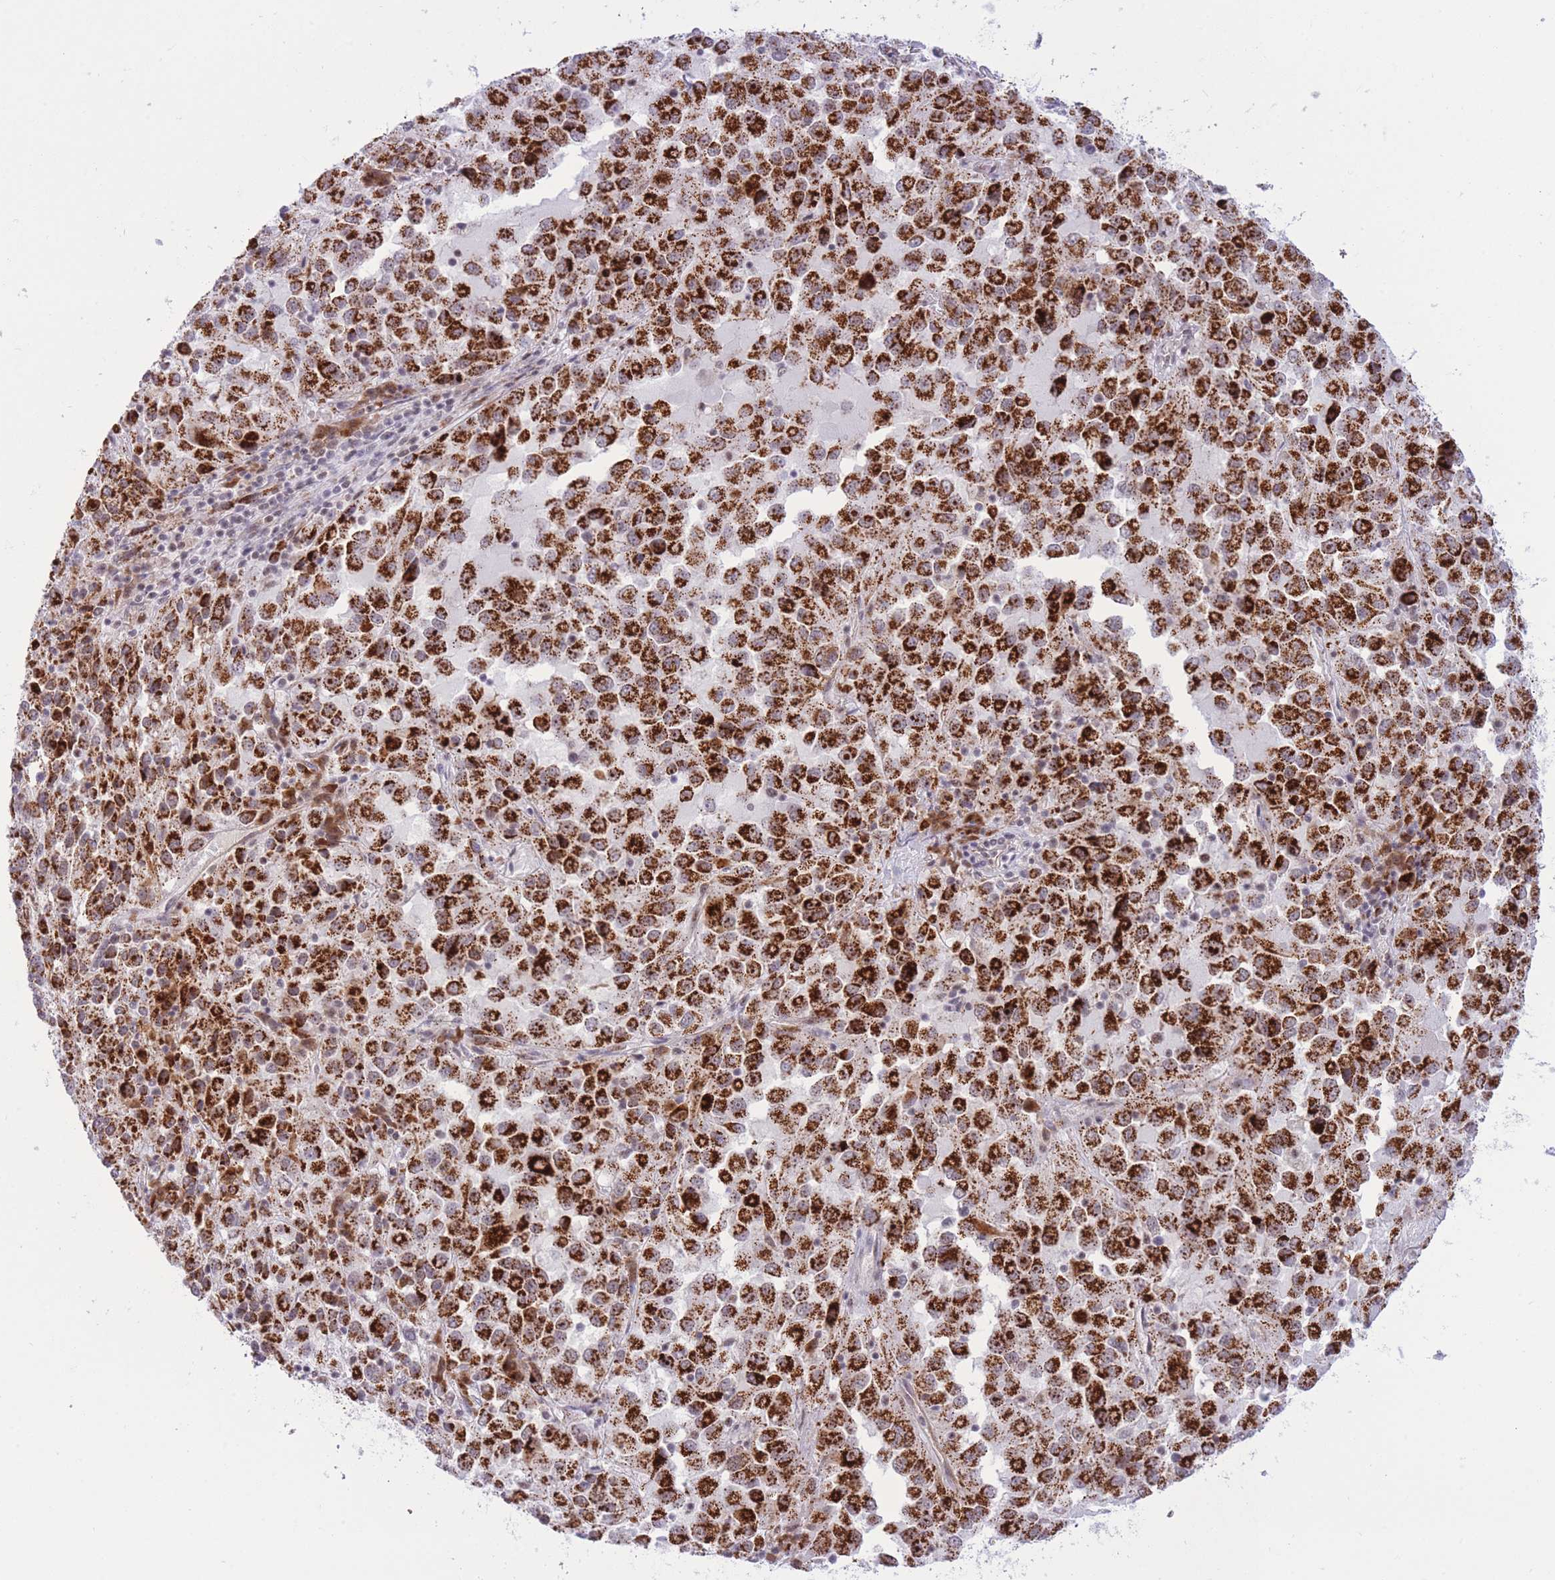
{"staining": {"intensity": "strong", "quantity": ">75%", "location": "cytoplasmic/membranous"}, "tissue": "melanoma", "cell_type": "Tumor cells", "image_type": "cancer", "snomed": [{"axis": "morphology", "description": "Malignant melanoma, Metastatic site"}, {"axis": "topography", "description": "Lung"}], "caption": "DAB immunohistochemical staining of human malignant melanoma (metastatic site) shows strong cytoplasmic/membranous protein expression in approximately >75% of tumor cells.", "gene": "CYP2B6", "patient": {"sex": "male", "age": 64}}